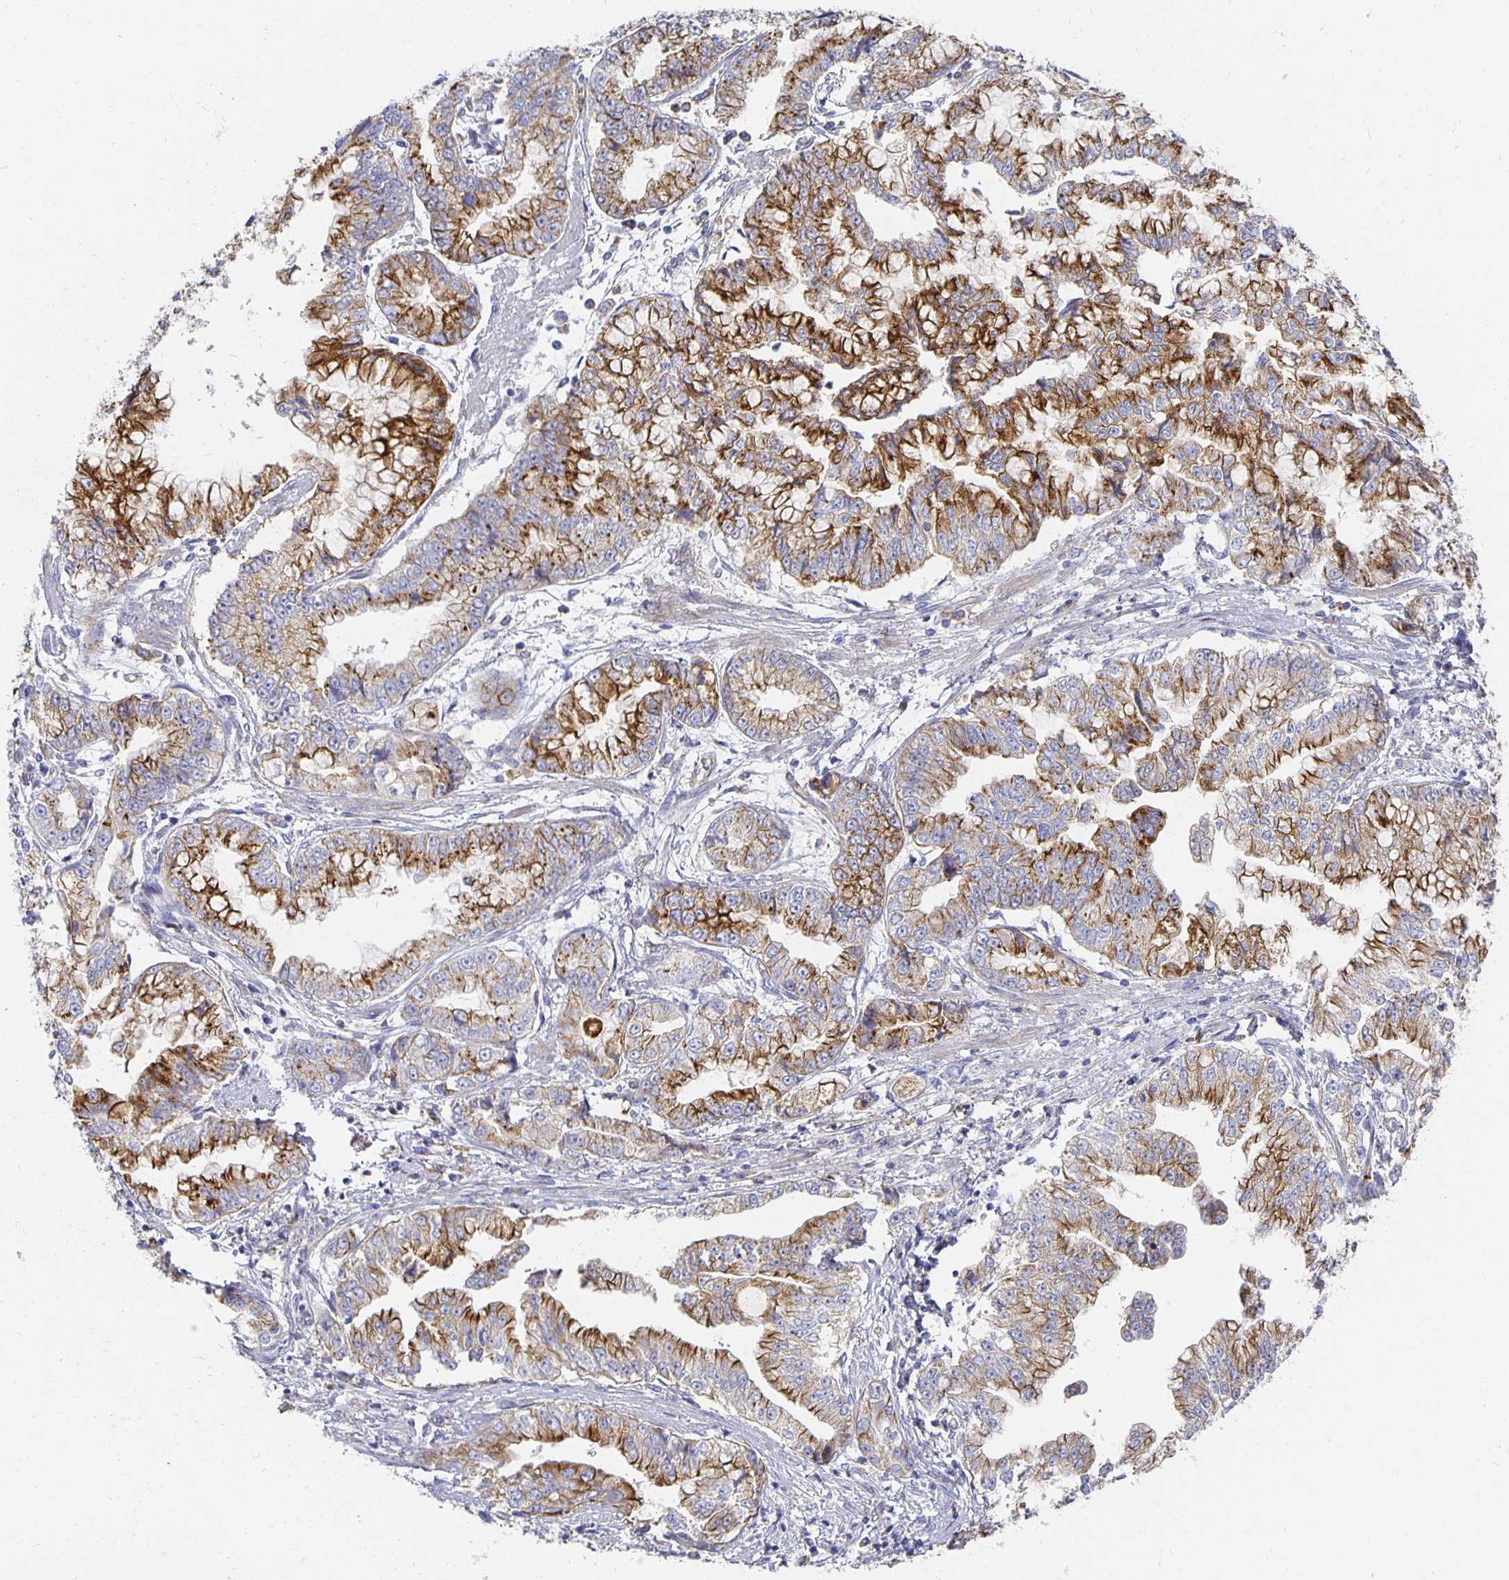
{"staining": {"intensity": "strong", "quantity": ">75%", "location": "cytoplasmic/membranous"}, "tissue": "stomach cancer", "cell_type": "Tumor cells", "image_type": "cancer", "snomed": [{"axis": "morphology", "description": "Adenocarcinoma, NOS"}, {"axis": "topography", "description": "Stomach, upper"}], "caption": "A histopathology image of human stomach cancer stained for a protein demonstrates strong cytoplasmic/membranous brown staining in tumor cells.", "gene": "TAAR1", "patient": {"sex": "female", "age": 74}}